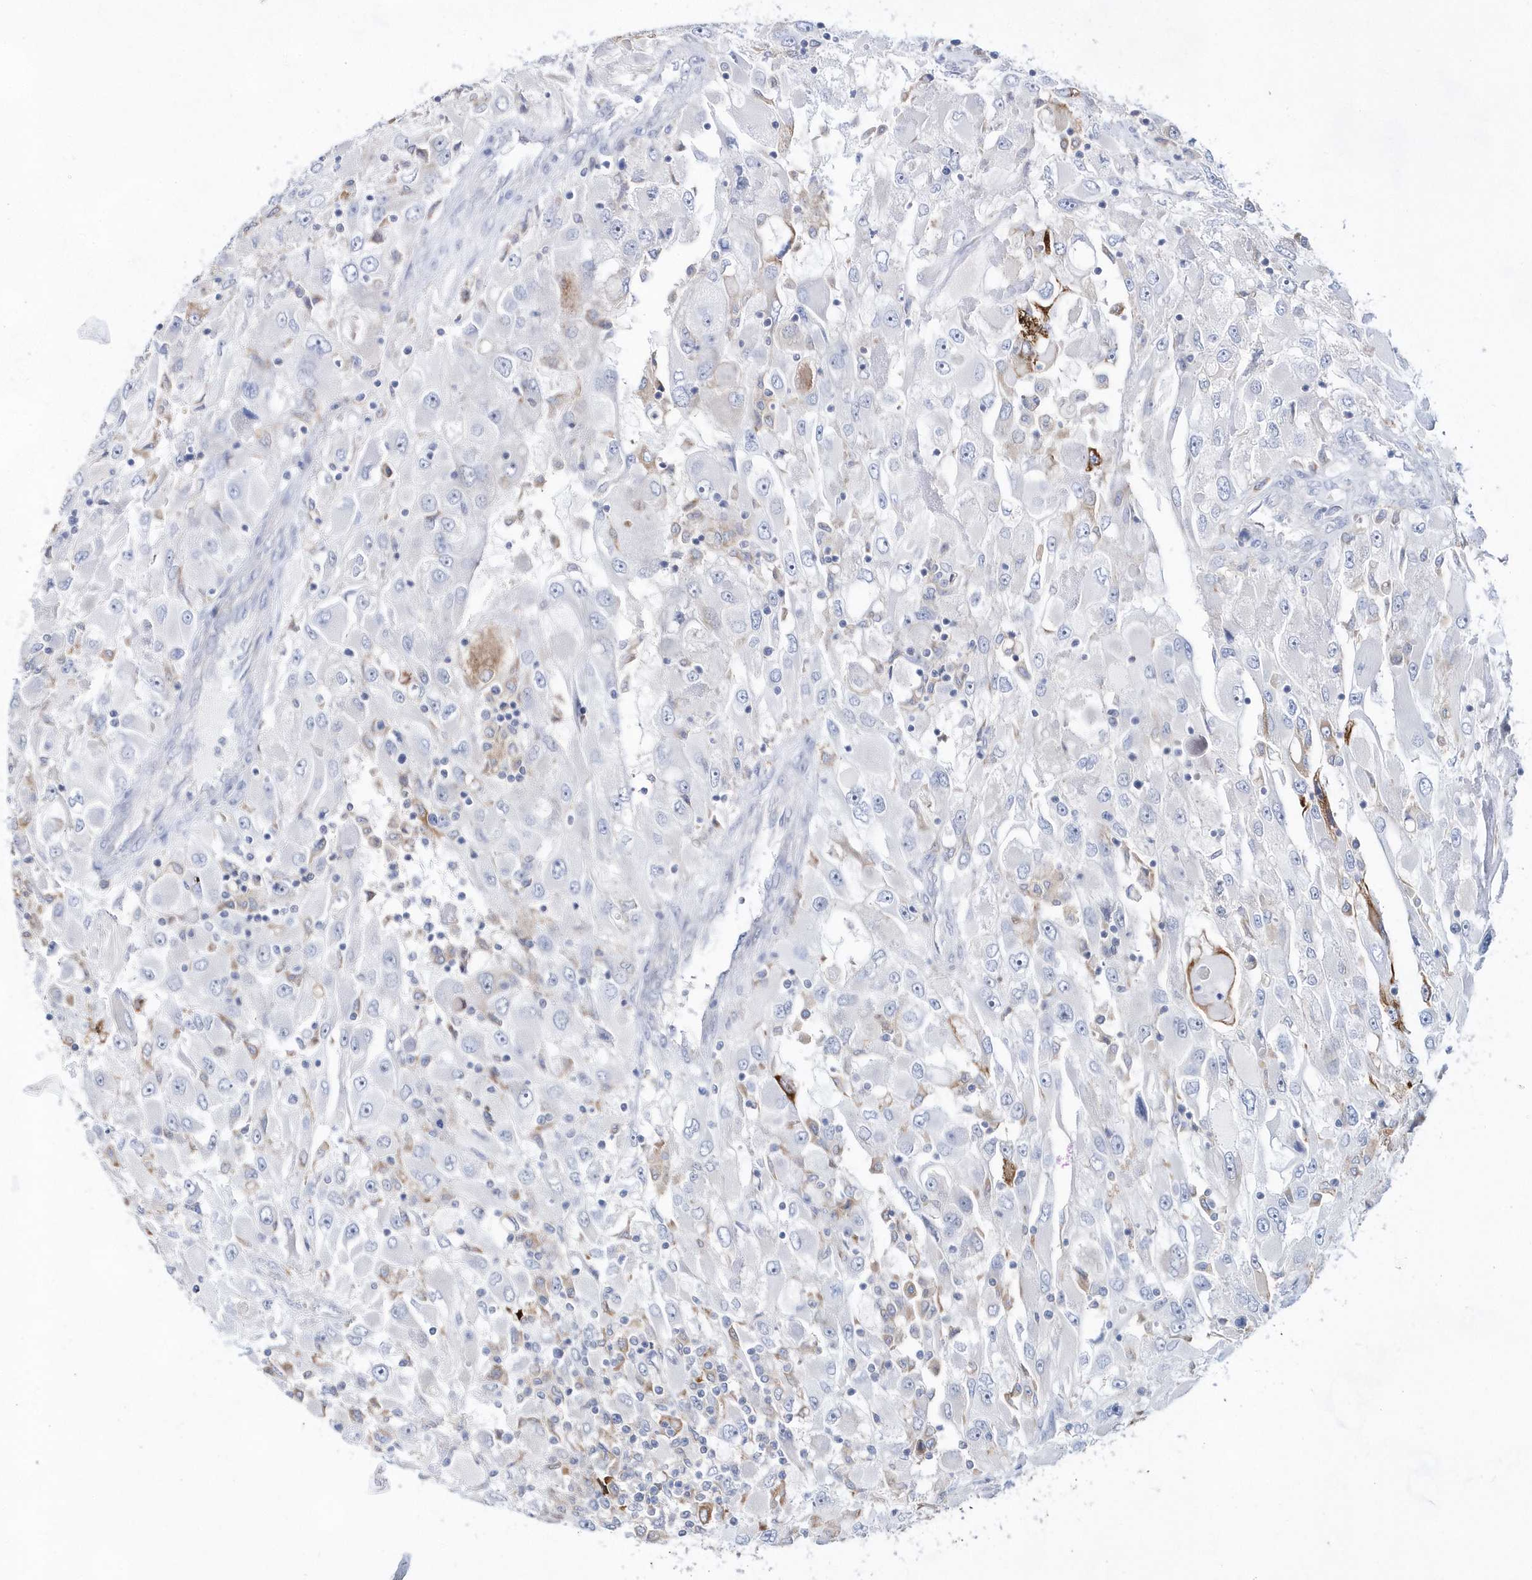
{"staining": {"intensity": "negative", "quantity": "none", "location": "none"}, "tissue": "renal cancer", "cell_type": "Tumor cells", "image_type": "cancer", "snomed": [{"axis": "morphology", "description": "Adenocarcinoma, NOS"}, {"axis": "topography", "description": "Kidney"}], "caption": "This histopathology image is of renal cancer (adenocarcinoma) stained with immunohistochemistry to label a protein in brown with the nuclei are counter-stained blue. There is no positivity in tumor cells.", "gene": "BDH2", "patient": {"sex": "female", "age": 52}}